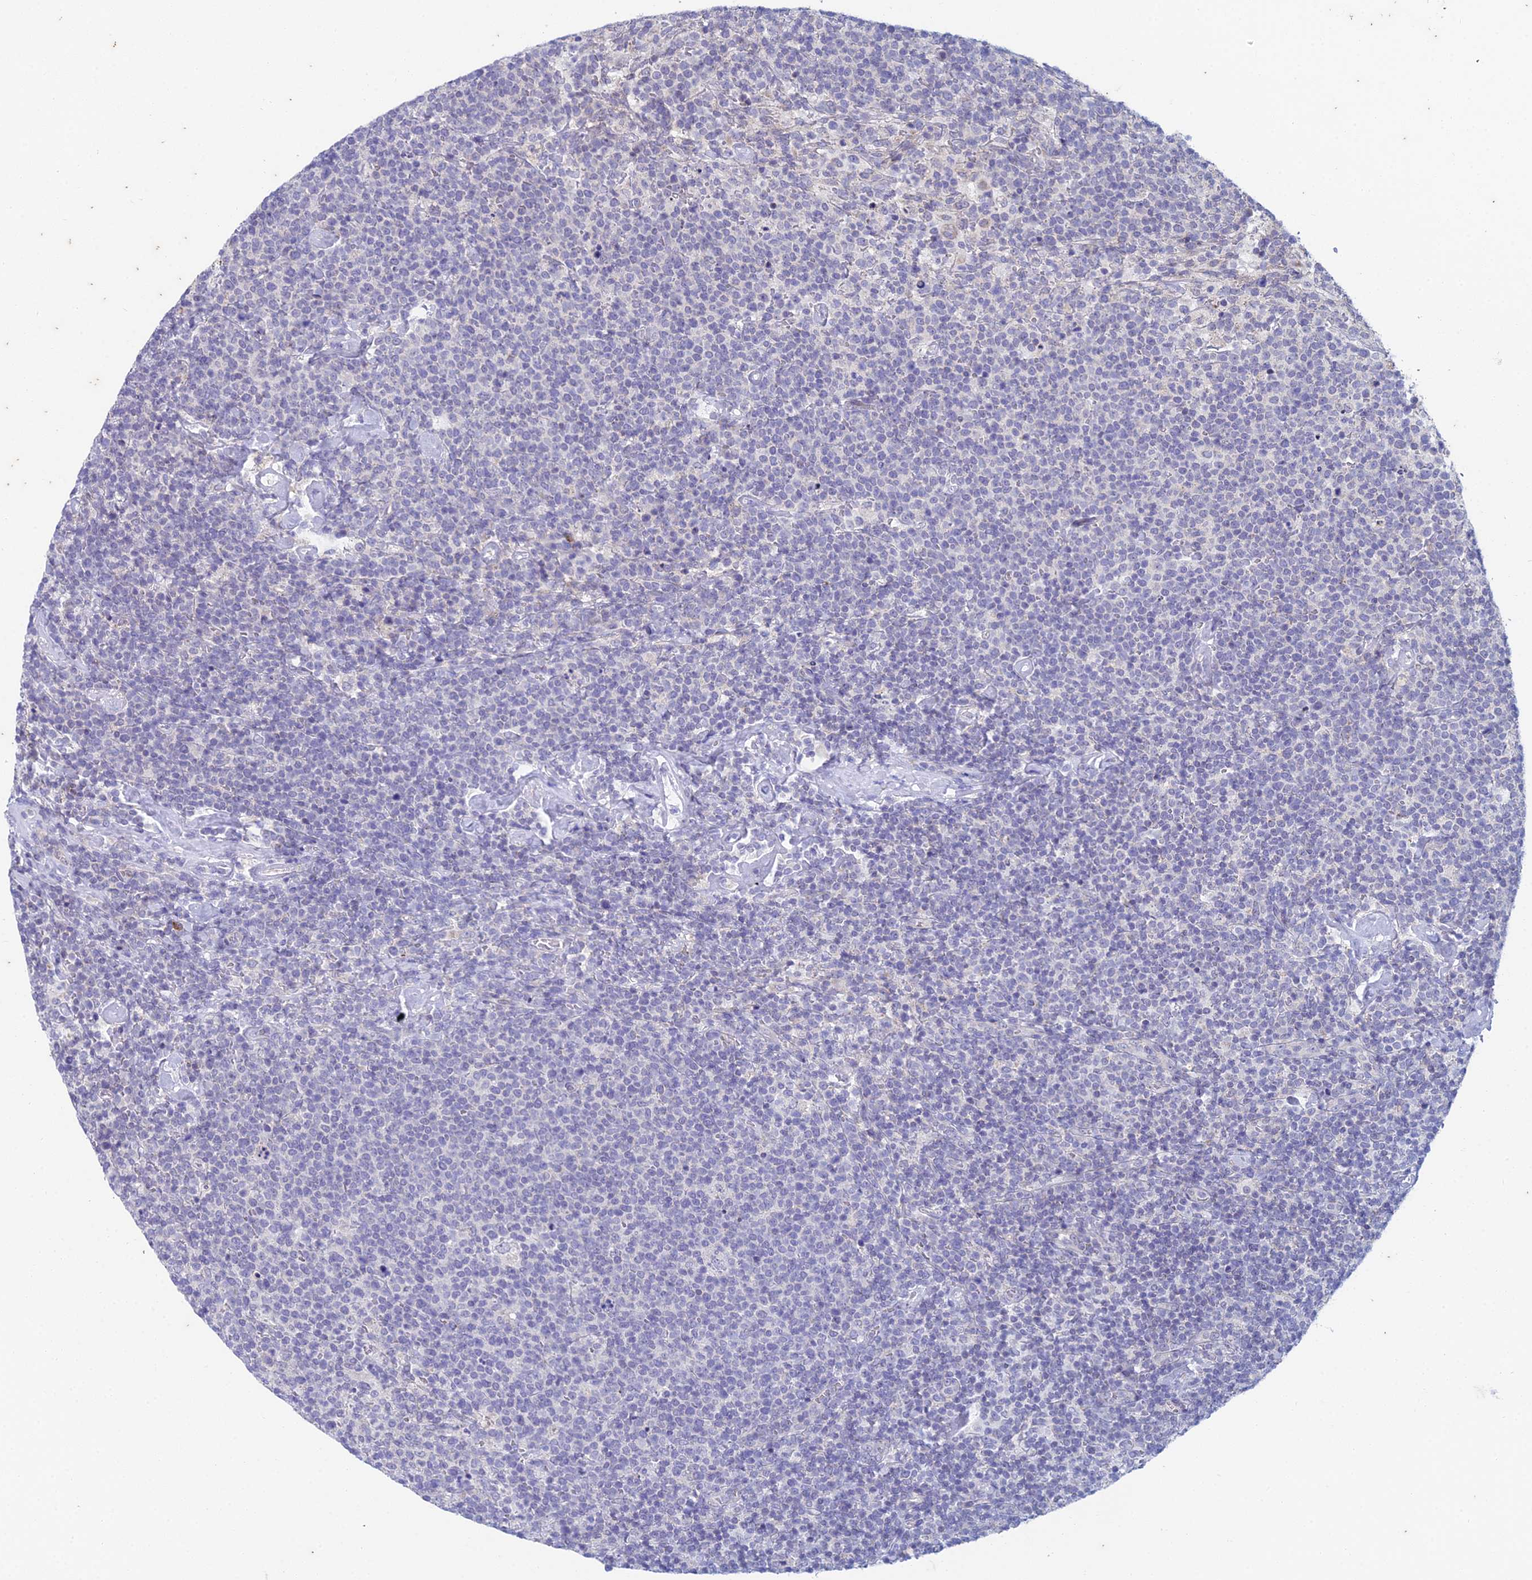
{"staining": {"intensity": "negative", "quantity": "none", "location": "none"}, "tissue": "lymphoma", "cell_type": "Tumor cells", "image_type": "cancer", "snomed": [{"axis": "morphology", "description": "Malignant lymphoma, non-Hodgkin's type, High grade"}, {"axis": "topography", "description": "Lymph node"}], "caption": "There is no significant staining in tumor cells of lymphoma.", "gene": "EEF2KMT", "patient": {"sex": "male", "age": 61}}